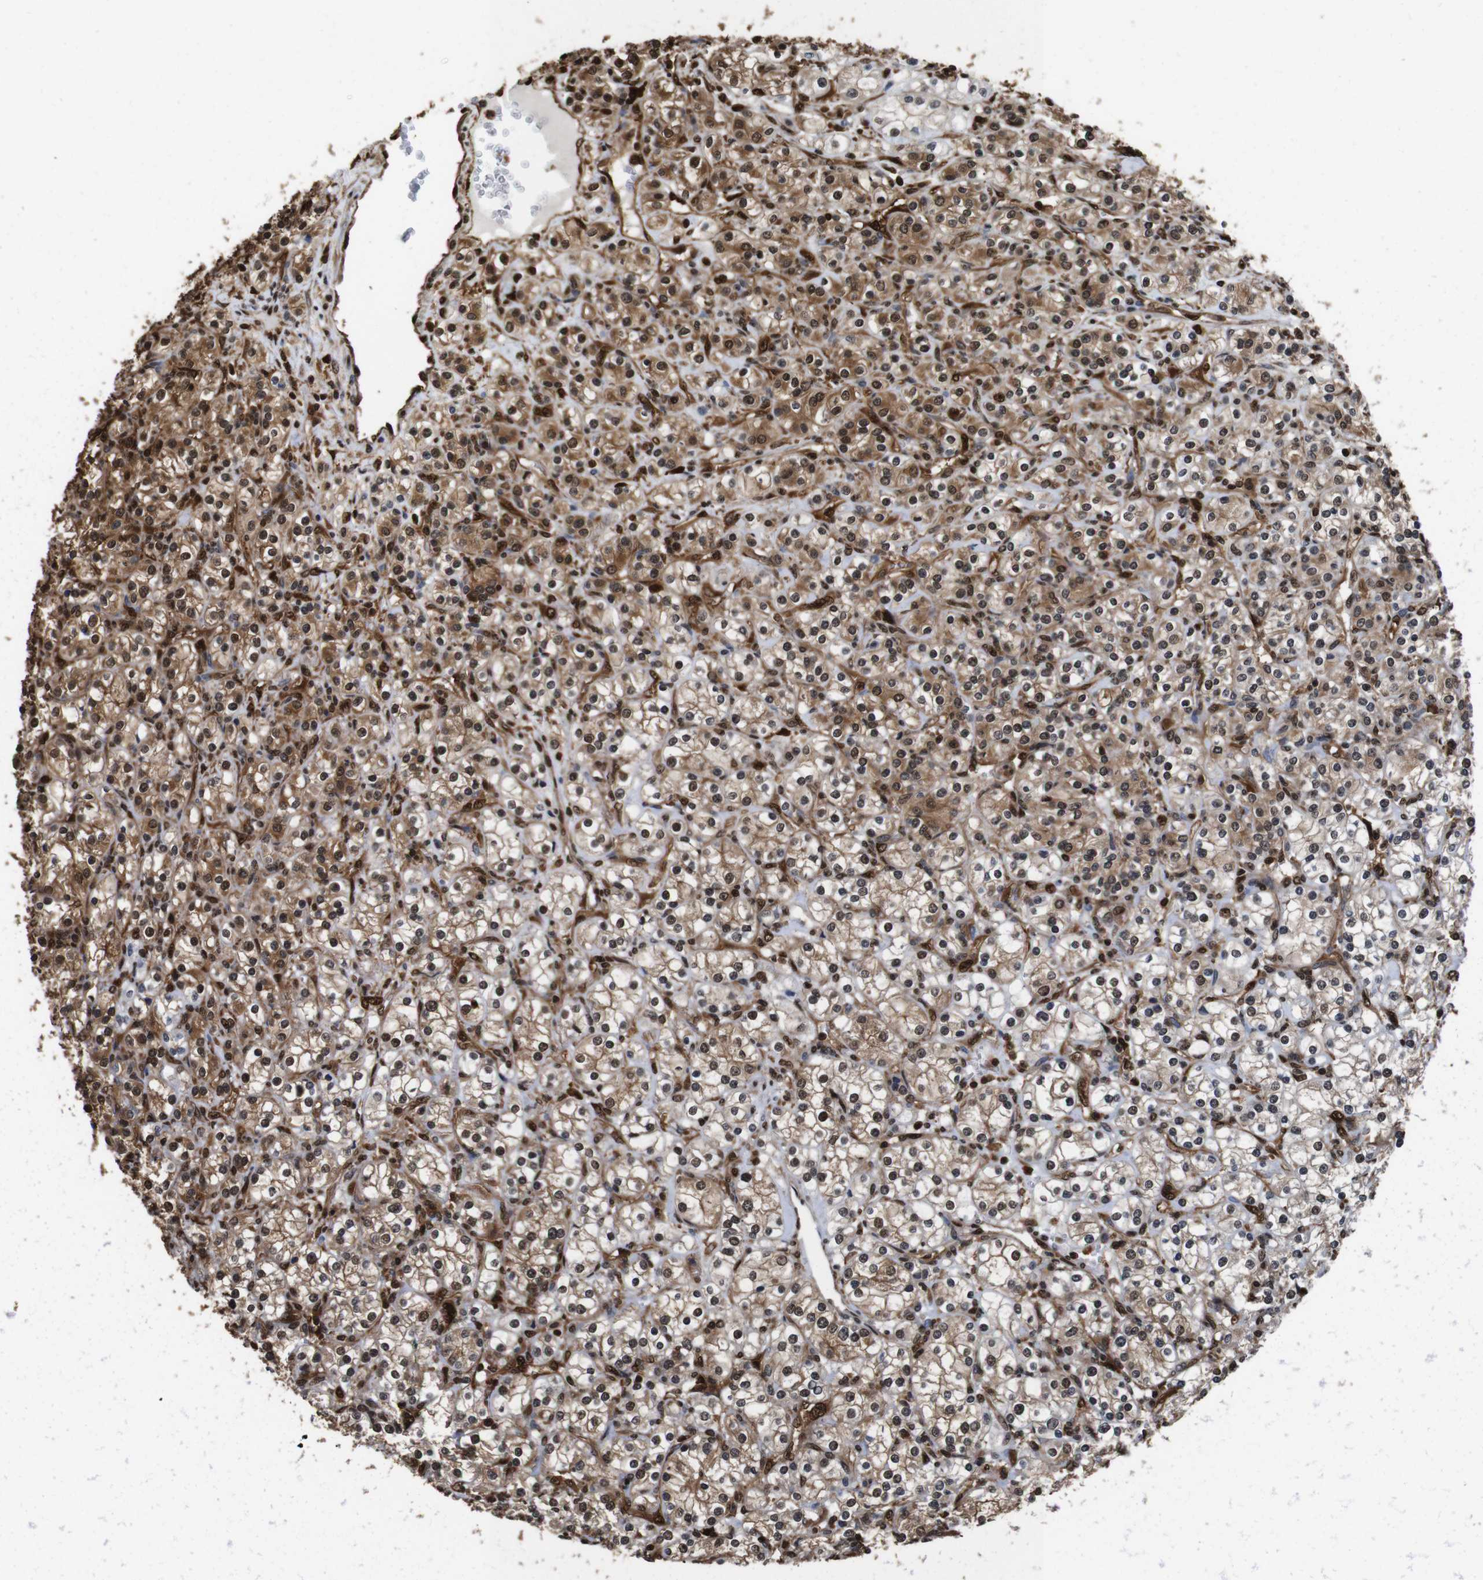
{"staining": {"intensity": "moderate", "quantity": ">75%", "location": "cytoplasmic/membranous,nuclear"}, "tissue": "renal cancer", "cell_type": "Tumor cells", "image_type": "cancer", "snomed": [{"axis": "morphology", "description": "Adenocarcinoma, NOS"}, {"axis": "topography", "description": "Kidney"}], "caption": "IHC histopathology image of renal adenocarcinoma stained for a protein (brown), which demonstrates medium levels of moderate cytoplasmic/membranous and nuclear positivity in approximately >75% of tumor cells.", "gene": "VCP", "patient": {"sex": "male", "age": 77}}